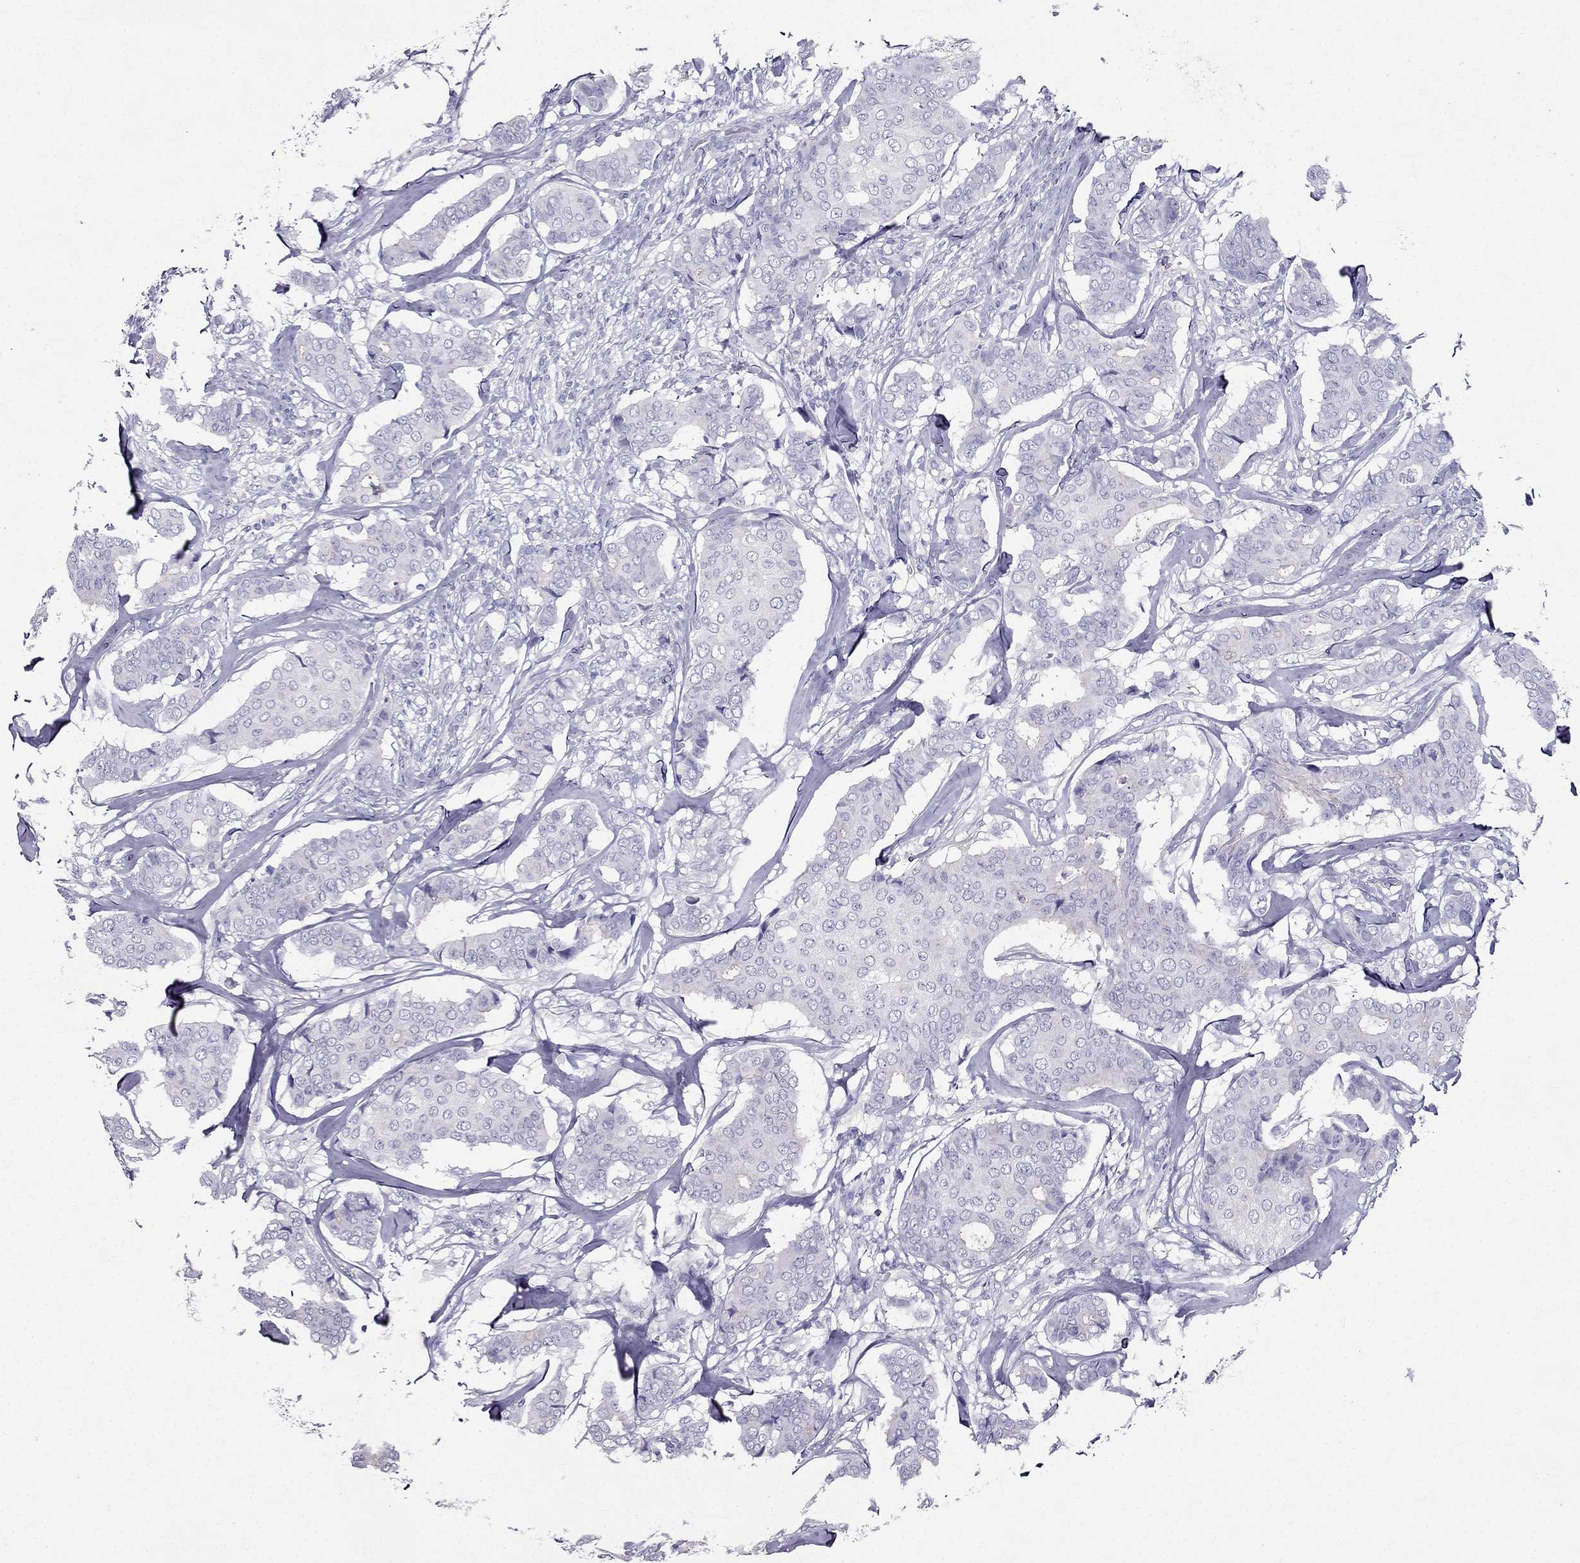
{"staining": {"intensity": "negative", "quantity": "none", "location": "none"}, "tissue": "breast cancer", "cell_type": "Tumor cells", "image_type": "cancer", "snomed": [{"axis": "morphology", "description": "Duct carcinoma"}, {"axis": "topography", "description": "Breast"}], "caption": "IHC histopathology image of neoplastic tissue: human breast intraductal carcinoma stained with DAB displays no significant protein staining in tumor cells.", "gene": "ZNF541", "patient": {"sex": "female", "age": 75}}